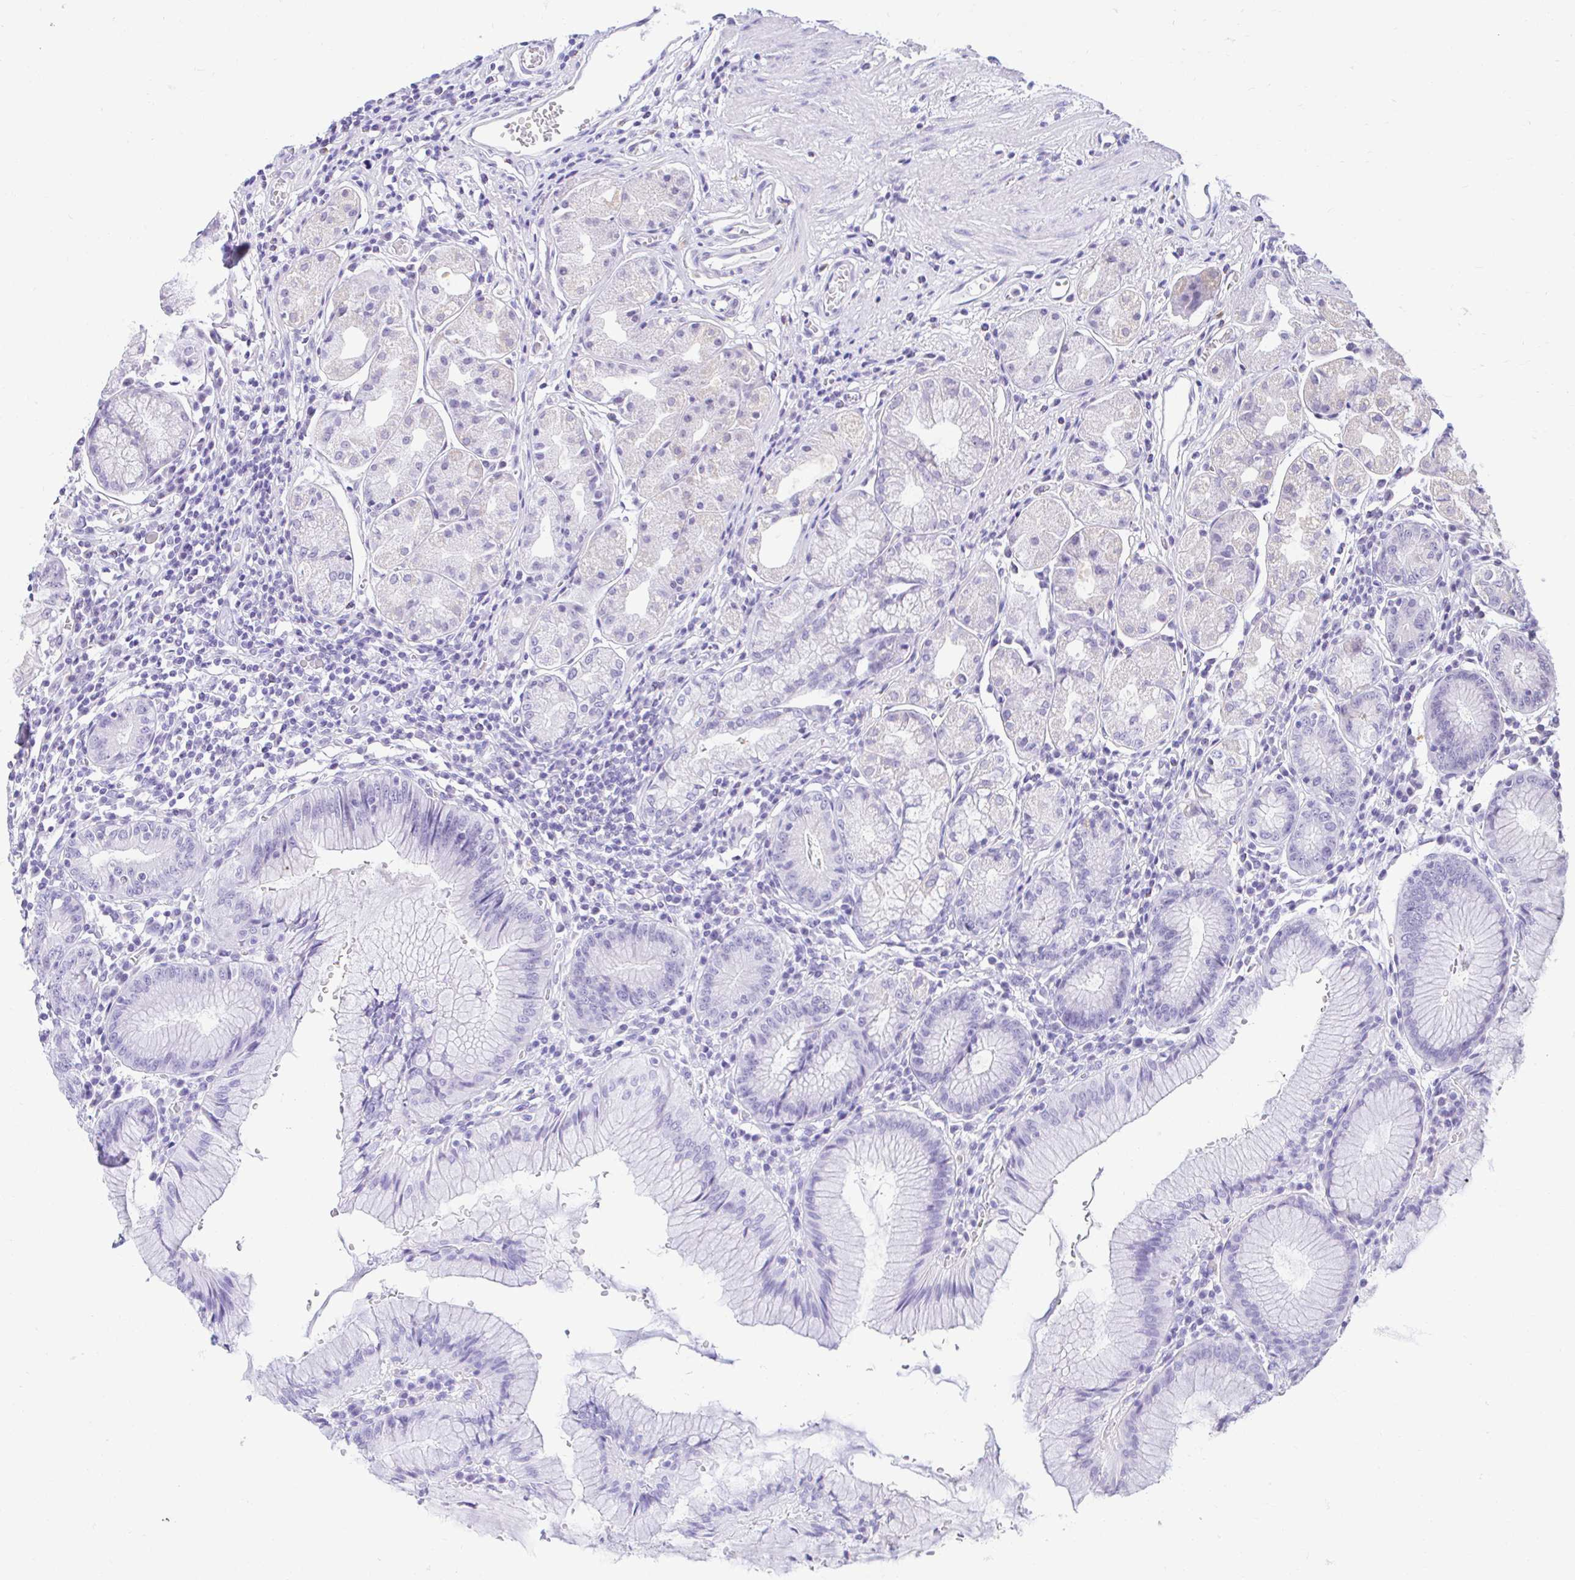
{"staining": {"intensity": "negative", "quantity": "none", "location": "none"}, "tissue": "stomach", "cell_type": "Glandular cells", "image_type": "normal", "snomed": [{"axis": "morphology", "description": "Normal tissue, NOS"}, {"axis": "topography", "description": "Stomach"}], "caption": "There is no significant staining in glandular cells of stomach.", "gene": "FATE1", "patient": {"sex": "male", "age": 55}}